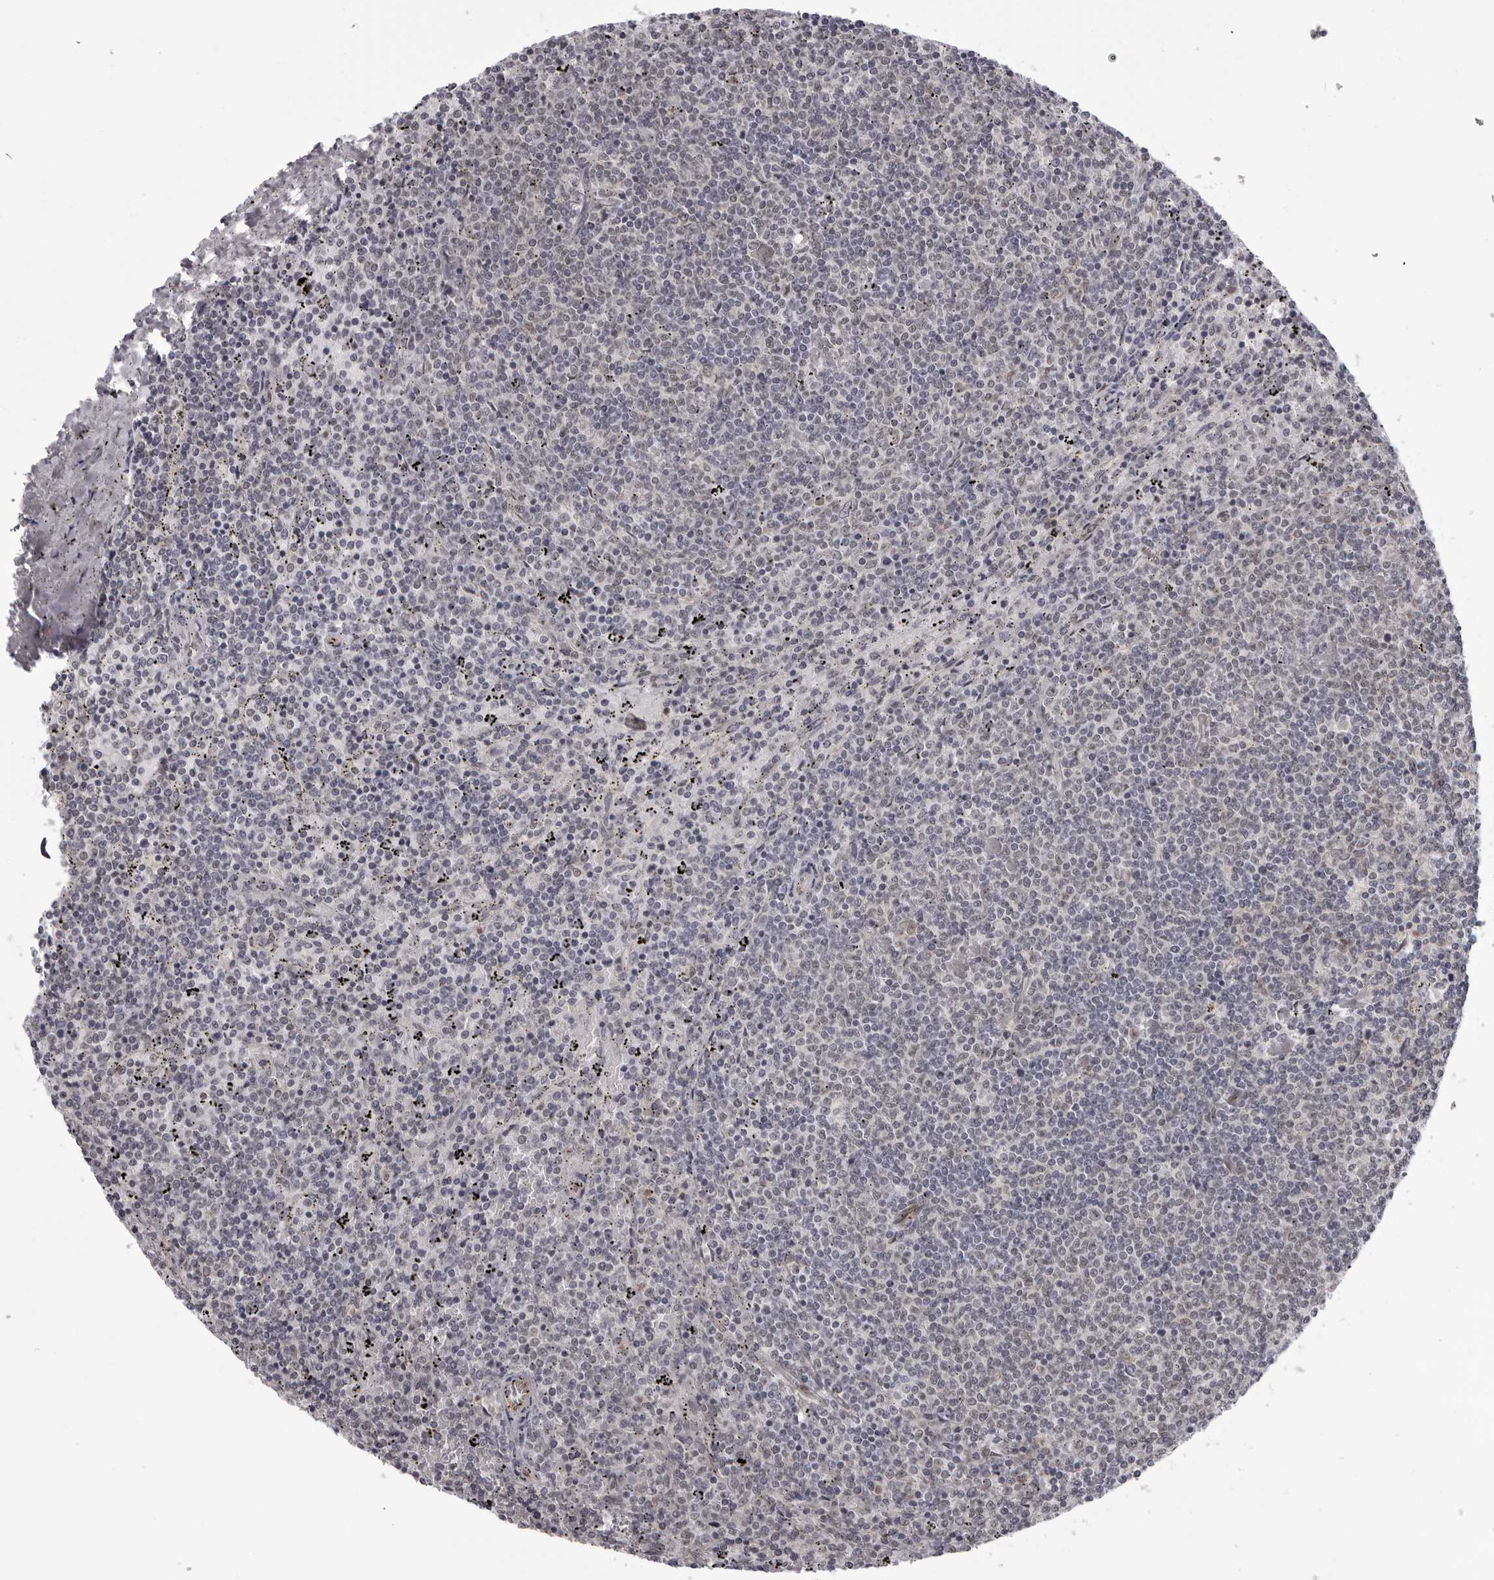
{"staining": {"intensity": "negative", "quantity": "none", "location": "none"}, "tissue": "lymphoma", "cell_type": "Tumor cells", "image_type": "cancer", "snomed": [{"axis": "morphology", "description": "Malignant lymphoma, non-Hodgkin's type, Low grade"}, {"axis": "topography", "description": "Spleen"}], "caption": "A high-resolution histopathology image shows immunohistochemistry (IHC) staining of lymphoma, which shows no significant expression in tumor cells.", "gene": "MAPK12", "patient": {"sex": "female", "age": 50}}